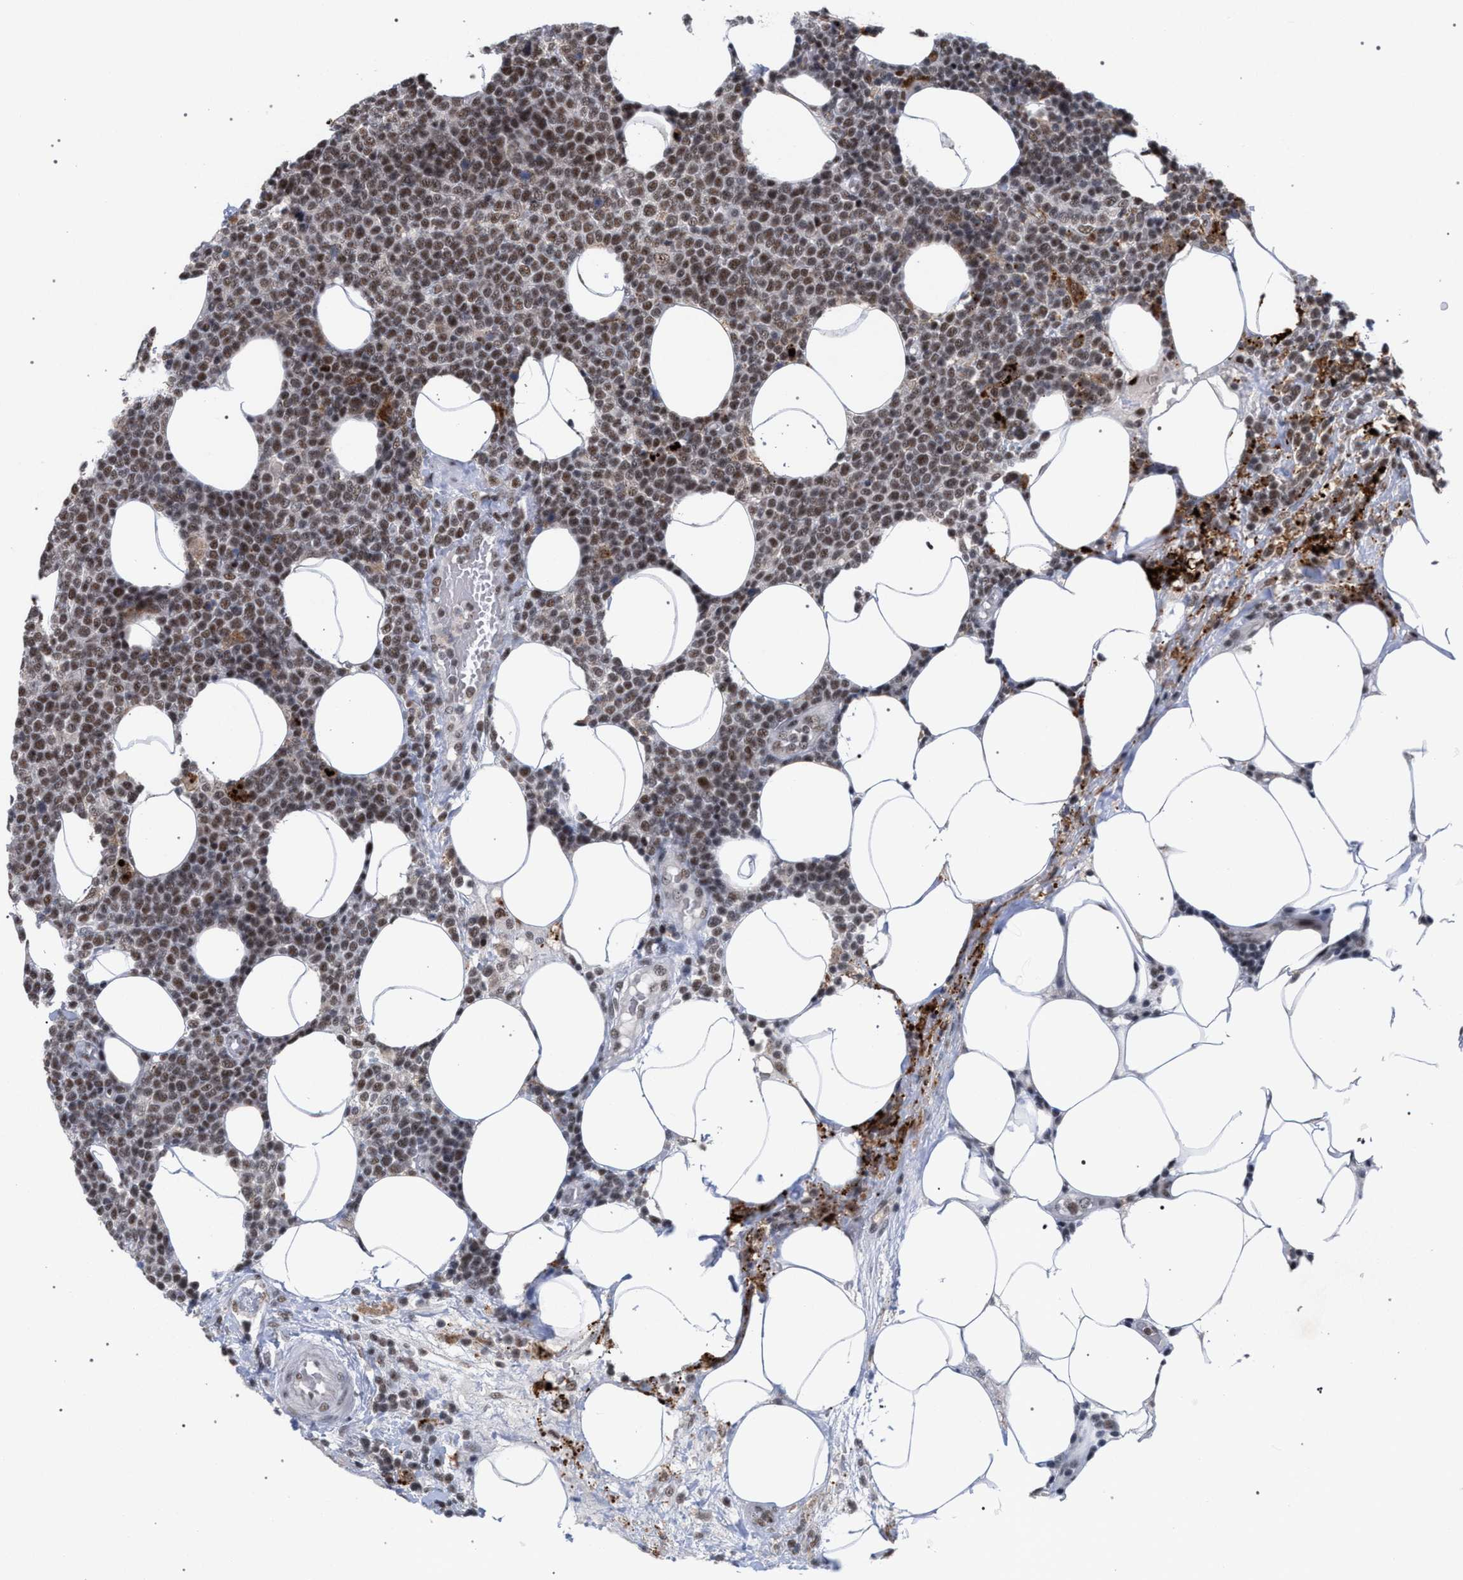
{"staining": {"intensity": "moderate", "quantity": ">75%", "location": "nuclear"}, "tissue": "lymphoma", "cell_type": "Tumor cells", "image_type": "cancer", "snomed": [{"axis": "morphology", "description": "Malignant lymphoma, non-Hodgkin's type, High grade"}, {"axis": "topography", "description": "Lymph node"}], "caption": "There is medium levels of moderate nuclear staining in tumor cells of lymphoma, as demonstrated by immunohistochemical staining (brown color).", "gene": "SCAF4", "patient": {"sex": "male", "age": 61}}